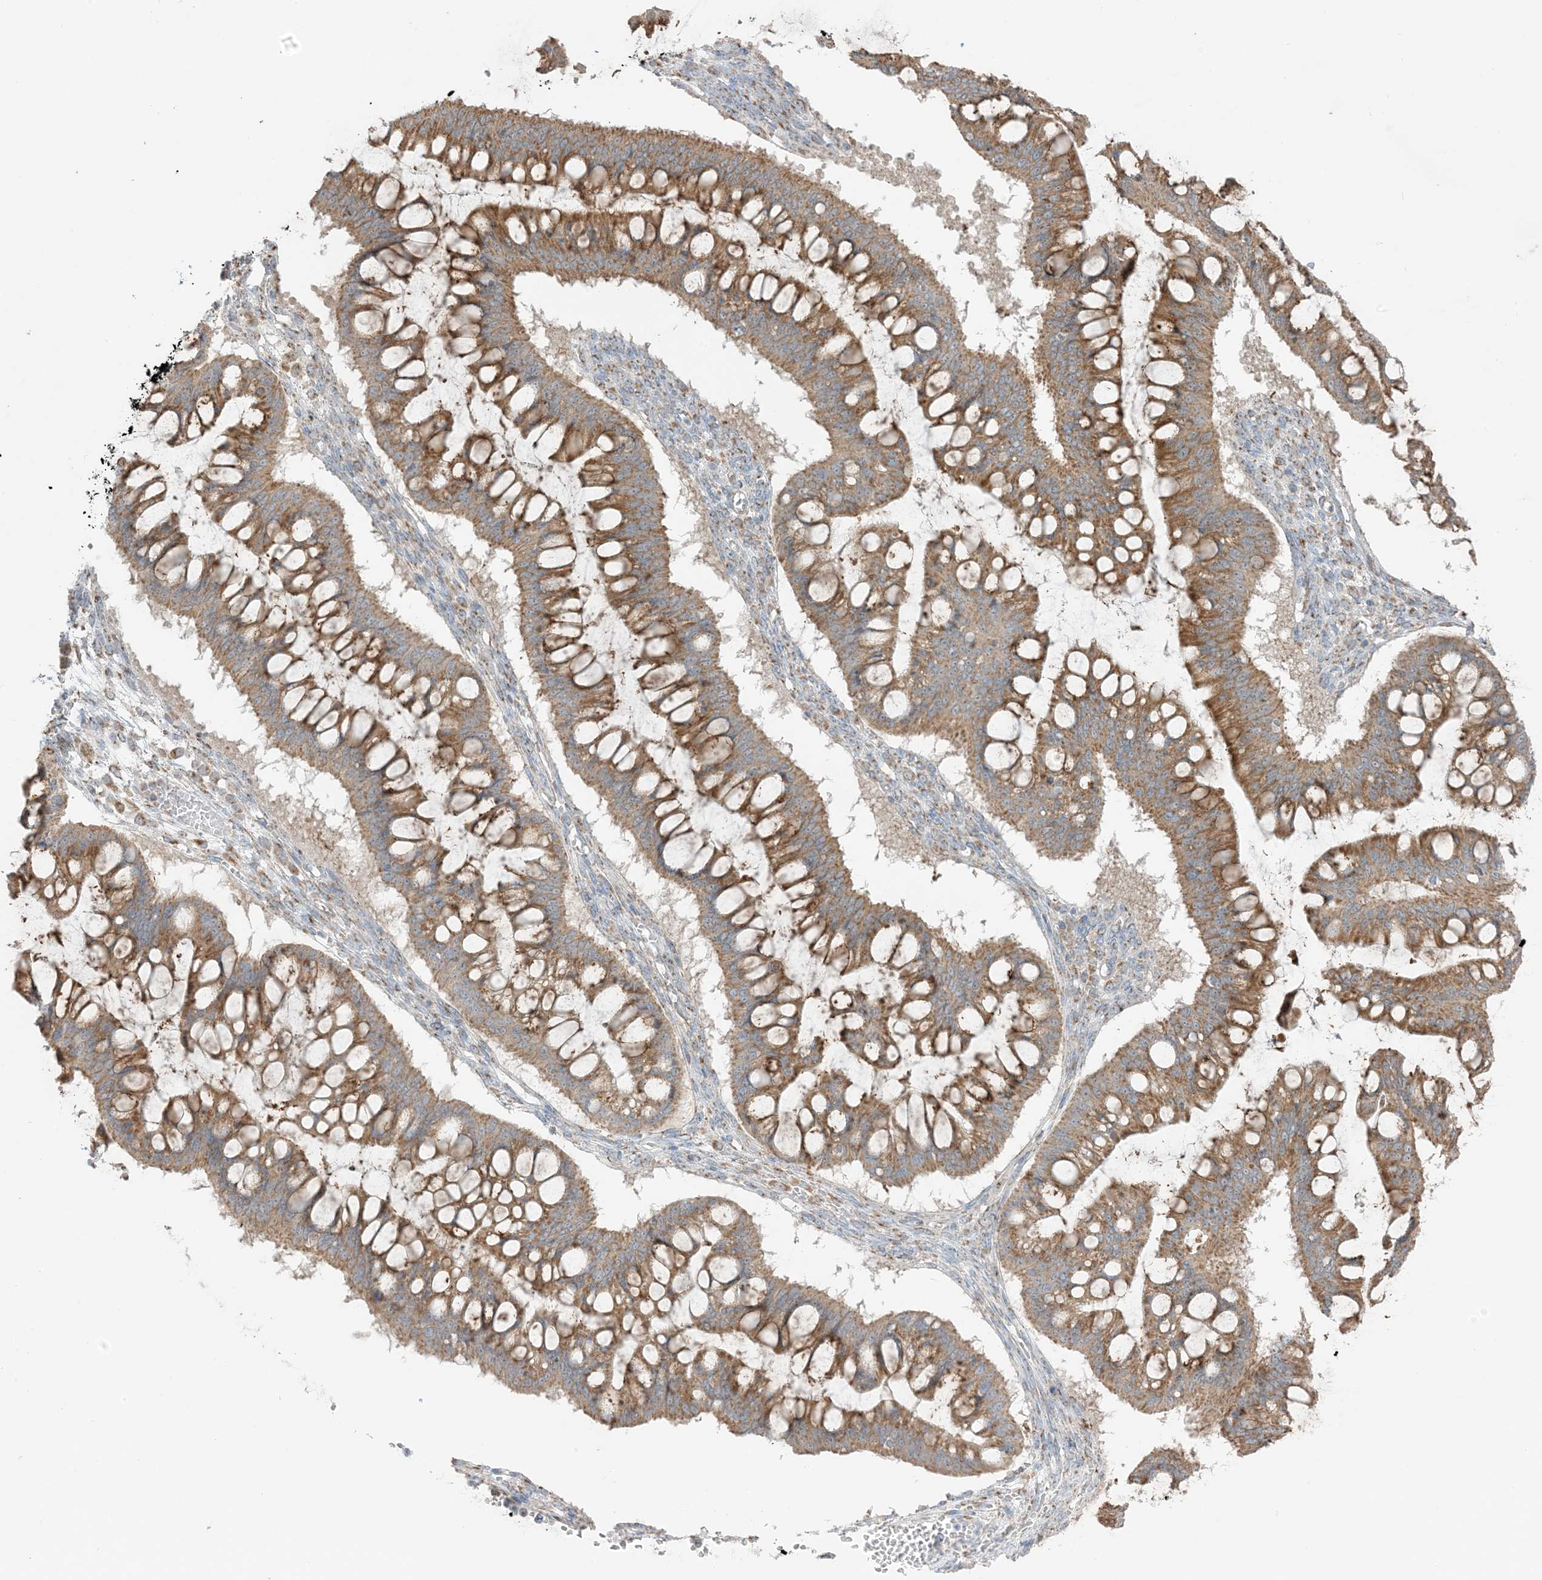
{"staining": {"intensity": "moderate", "quantity": ">75%", "location": "cytoplasmic/membranous"}, "tissue": "ovarian cancer", "cell_type": "Tumor cells", "image_type": "cancer", "snomed": [{"axis": "morphology", "description": "Cystadenocarcinoma, mucinous, NOS"}, {"axis": "topography", "description": "Ovary"}], "caption": "Immunohistochemistry (IHC) of ovarian cancer (mucinous cystadenocarcinoma) shows medium levels of moderate cytoplasmic/membranous expression in about >75% of tumor cells.", "gene": "SLC25A12", "patient": {"sex": "female", "age": 73}}